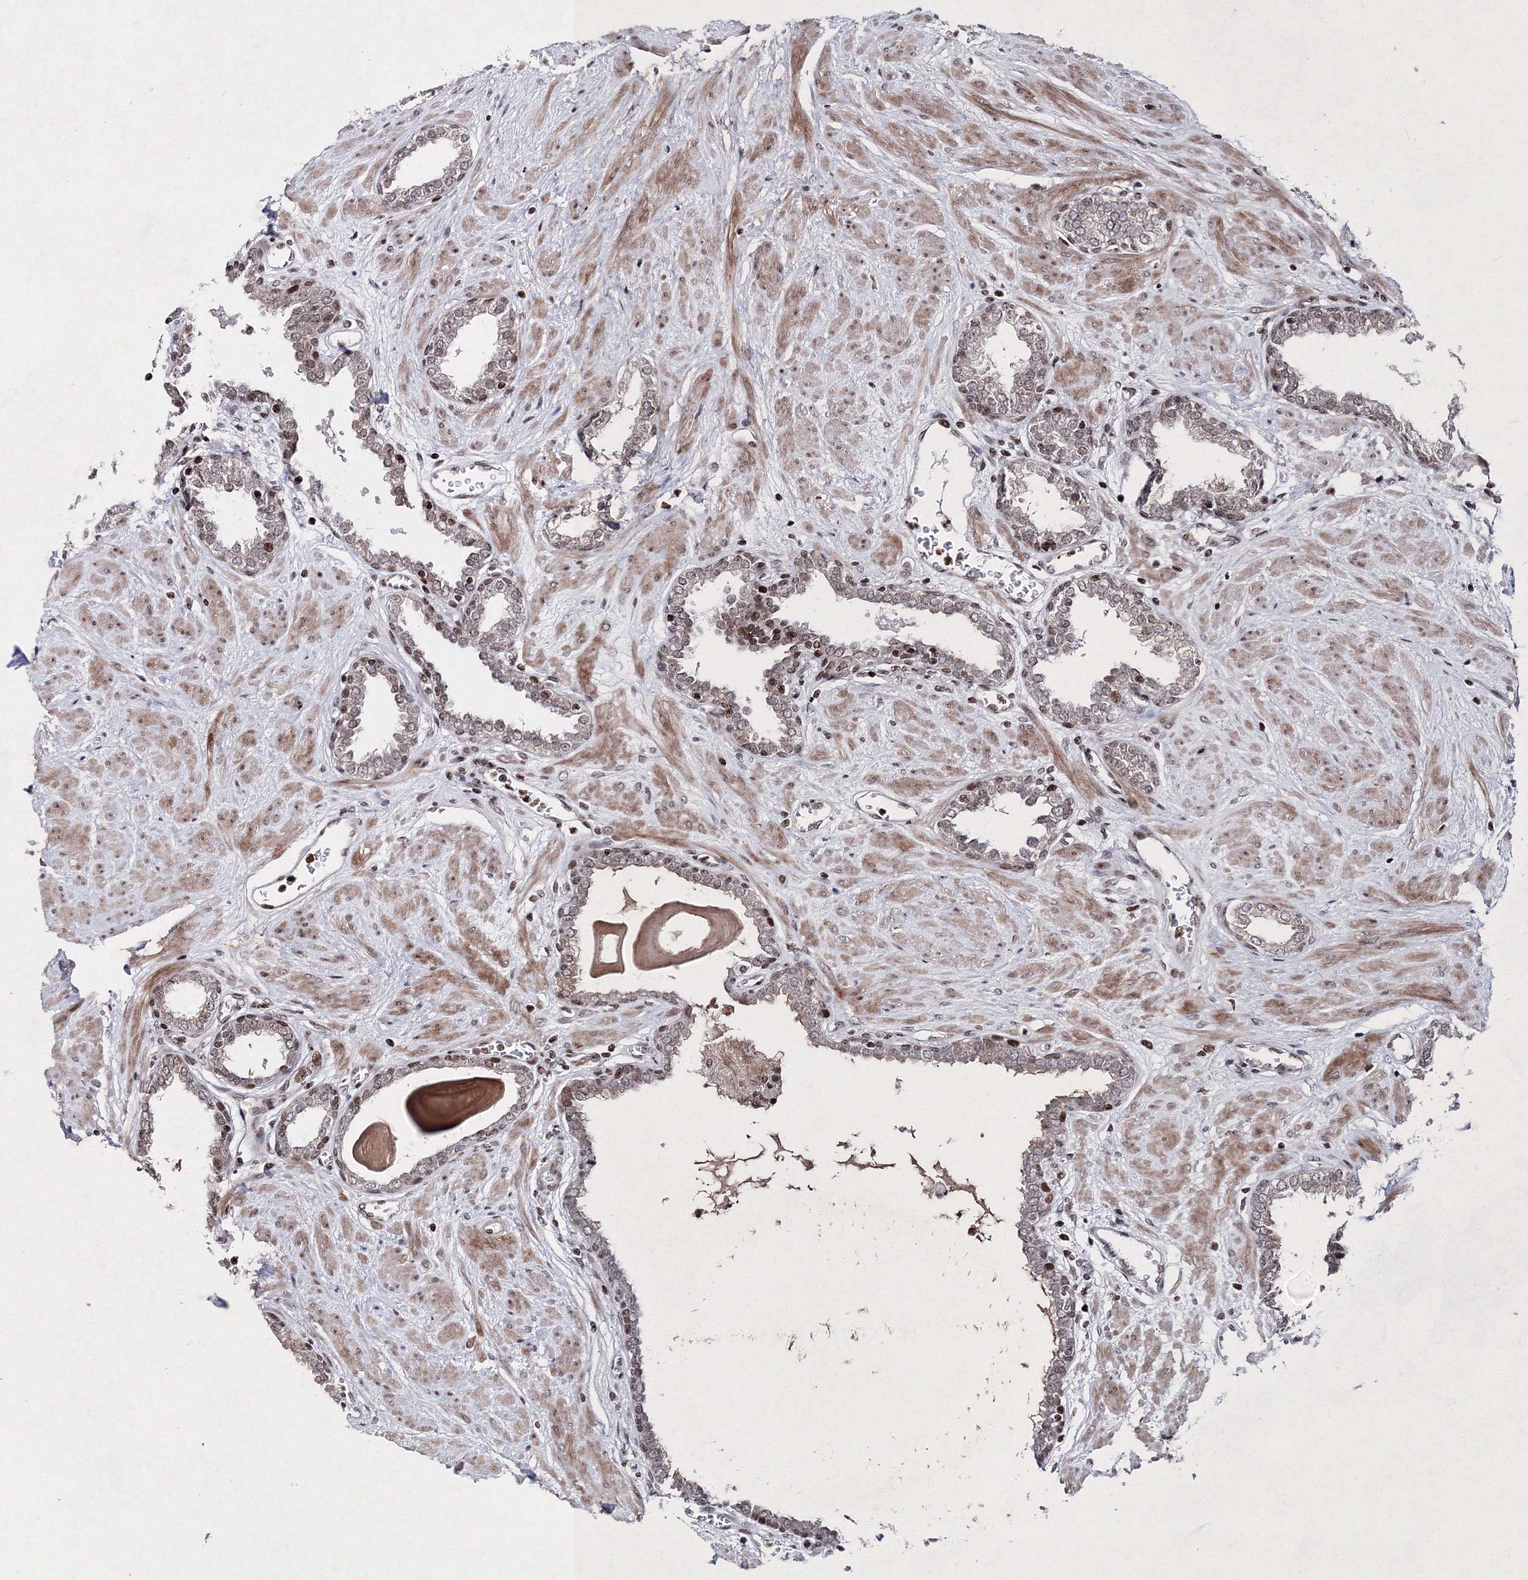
{"staining": {"intensity": "weak", "quantity": "<25%", "location": "nuclear"}, "tissue": "prostate", "cell_type": "Glandular cells", "image_type": "normal", "snomed": [{"axis": "morphology", "description": "Normal tissue, NOS"}, {"axis": "topography", "description": "Prostate"}], "caption": "Glandular cells are negative for brown protein staining in unremarkable prostate. Brightfield microscopy of immunohistochemistry (IHC) stained with DAB (3,3'-diaminobenzidine) (brown) and hematoxylin (blue), captured at high magnification.", "gene": "SMIM29", "patient": {"sex": "male", "age": 51}}